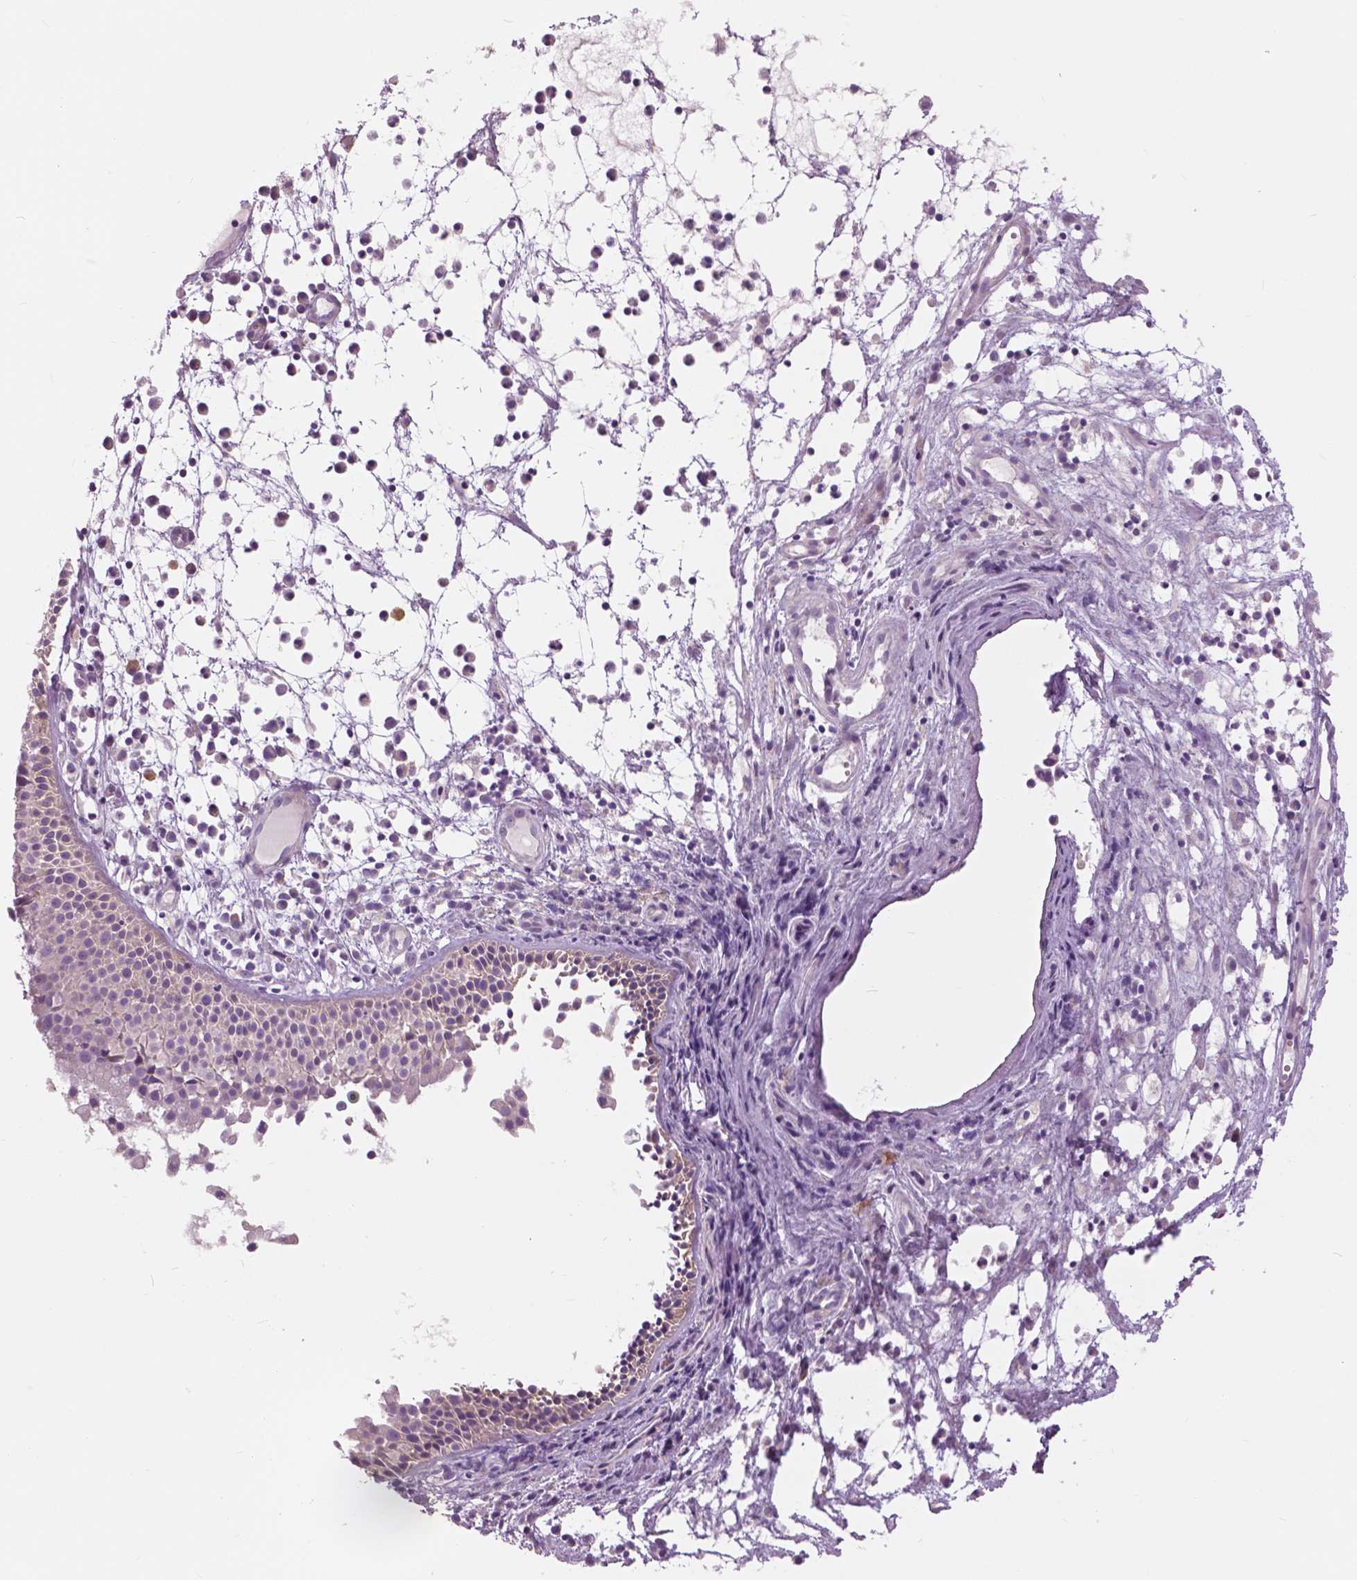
{"staining": {"intensity": "negative", "quantity": "none", "location": "none"}, "tissue": "nasopharynx", "cell_type": "Respiratory epithelial cells", "image_type": "normal", "snomed": [{"axis": "morphology", "description": "Normal tissue, NOS"}, {"axis": "topography", "description": "Nasopharynx"}], "caption": "Respiratory epithelial cells show no significant protein expression in unremarkable nasopharynx. (Brightfield microscopy of DAB immunohistochemistry (IHC) at high magnification).", "gene": "SERPINI1", "patient": {"sex": "male", "age": 31}}